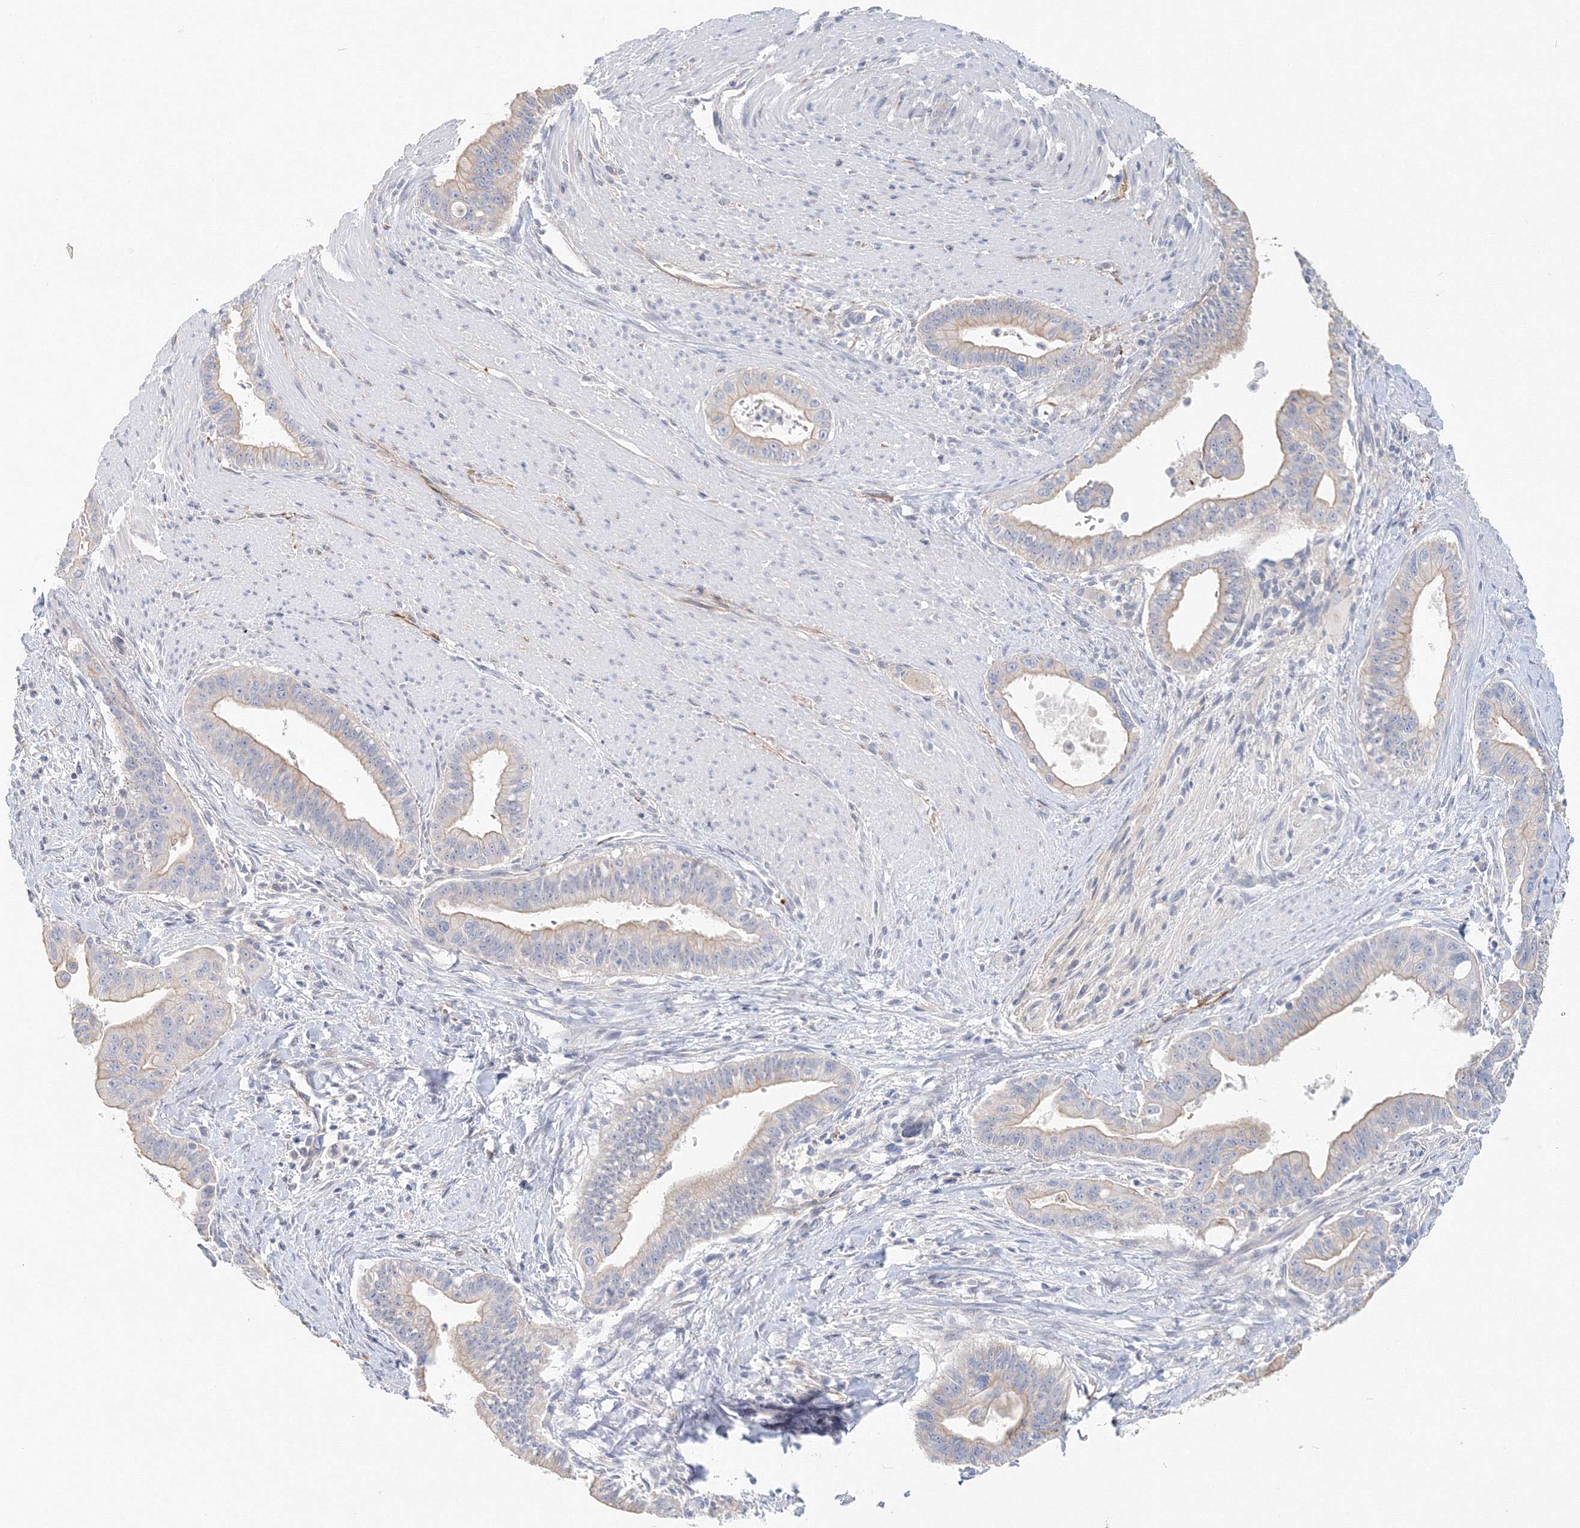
{"staining": {"intensity": "weak", "quantity": "25%-75%", "location": "cytoplasmic/membranous"}, "tissue": "pancreatic cancer", "cell_type": "Tumor cells", "image_type": "cancer", "snomed": [{"axis": "morphology", "description": "Adenocarcinoma, NOS"}, {"axis": "topography", "description": "Pancreas"}], "caption": "Protein analysis of pancreatic cancer tissue exhibits weak cytoplasmic/membranous positivity in about 25%-75% of tumor cells.", "gene": "MMRN1", "patient": {"sex": "male", "age": 70}}